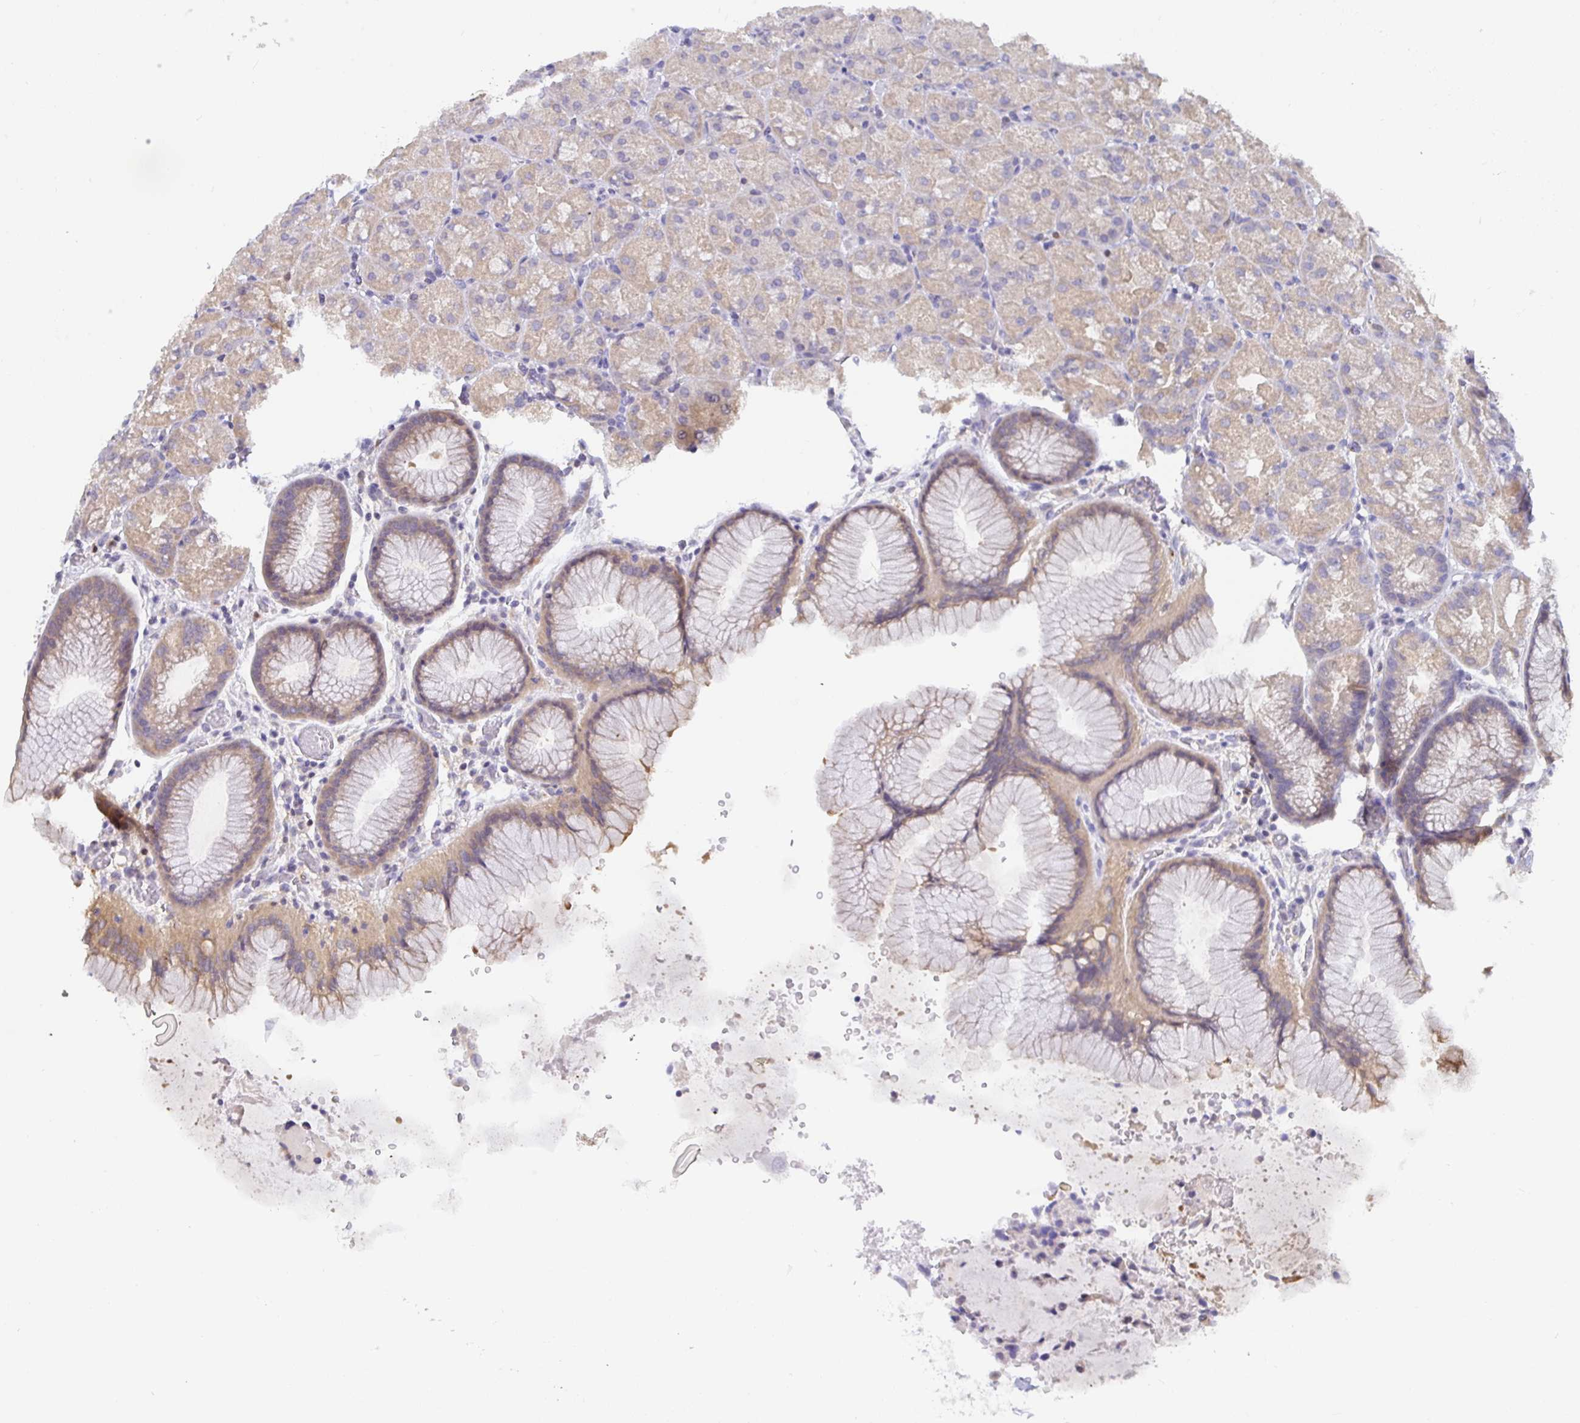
{"staining": {"intensity": "moderate", "quantity": "25%-75%", "location": "cytoplasmic/membranous"}, "tissue": "stomach", "cell_type": "Glandular cells", "image_type": "normal", "snomed": [{"axis": "morphology", "description": "Normal tissue, NOS"}, {"axis": "topography", "description": "Stomach, upper"}, {"axis": "topography", "description": "Stomach"}], "caption": "Glandular cells reveal medium levels of moderate cytoplasmic/membranous expression in about 25%-75% of cells in normal stomach.", "gene": "SATB1", "patient": {"sex": "male", "age": 48}}